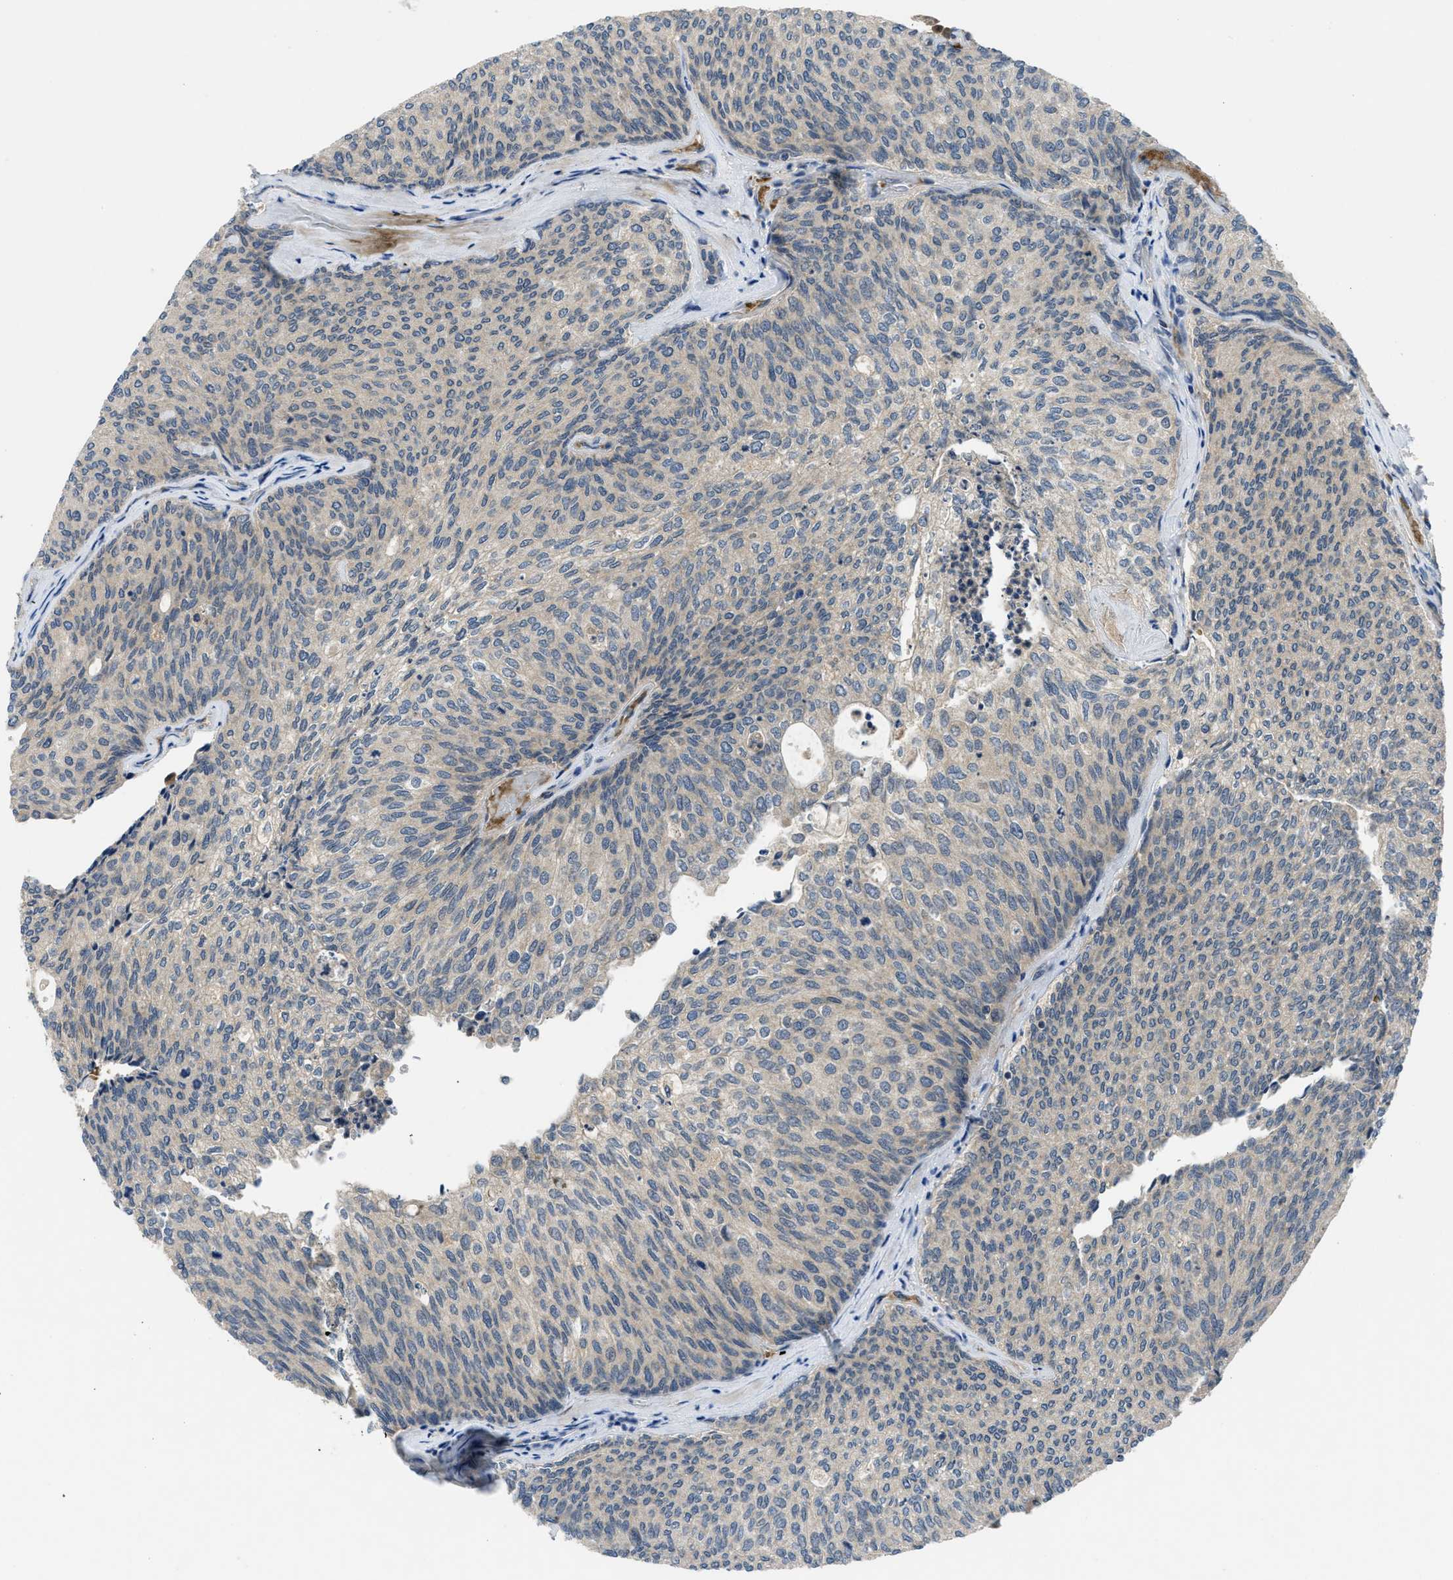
{"staining": {"intensity": "weak", "quantity": ">75%", "location": "cytoplasmic/membranous"}, "tissue": "urothelial cancer", "cell_type": "Tumor cells", "image_type": "cancer", "snomed": [{"axis": "morphology", "description": "Urothelial carcinoma, Low grade"}, {"axis": "topography", "description": "Urinary bladder"}], "caption": "Weak cytoplasmic/membranous positivity for a protein is identified in about >75% of tumor cells of urothelial cancer using immunohistochemistry (IHC).", "gene": "PDE7A", "patient": {"sex": "female", "age": 79}}